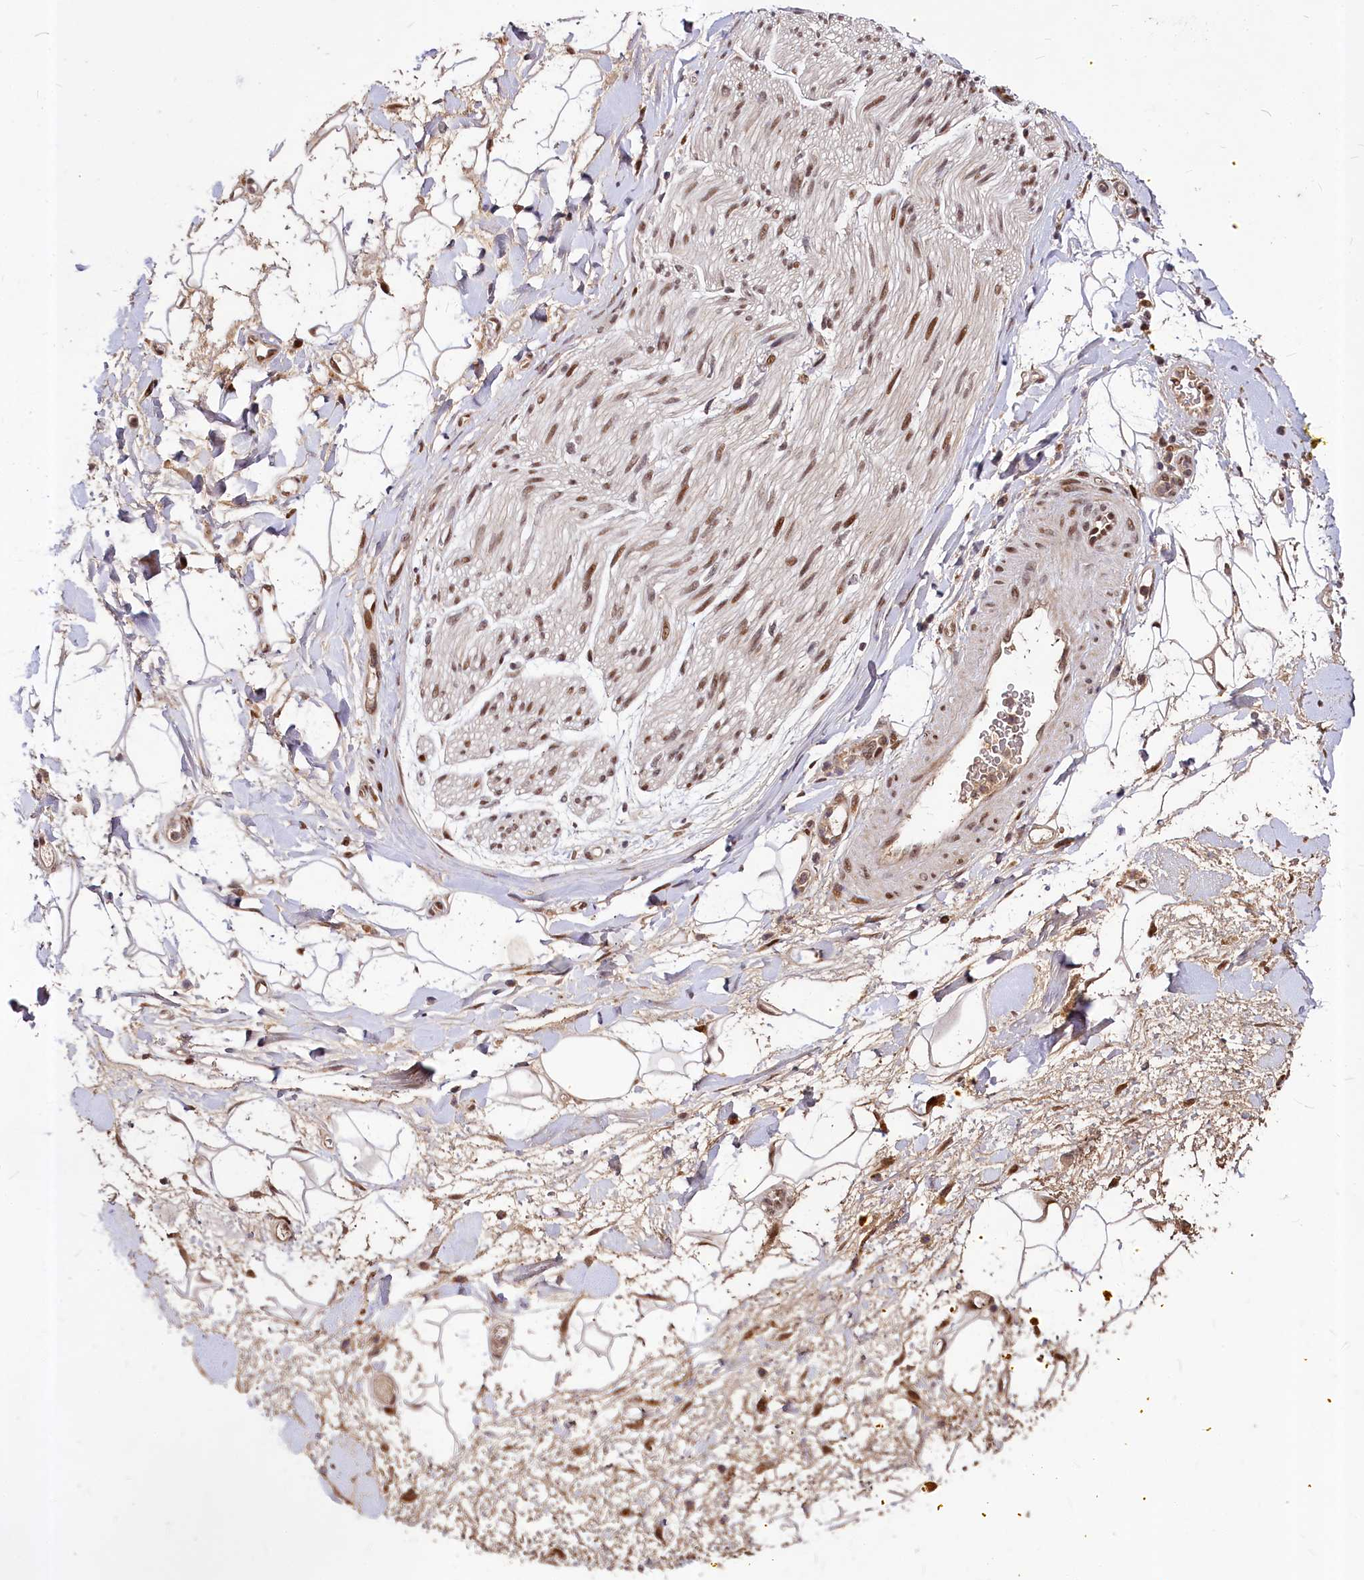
{"staining": {"intensity": "moderate", "quantity": ">75%", "location": "nuclear"}, "tissue": "adipose tissue", "cell_type": "Adipocytes", "image_type": "normal", "snomed": [{"axis": "morphology", "description": "Normal tissue, NOS"}, {"axis": "morphology", "description": "Adenocarcinoma, NOS"}, {"axis": "topography", "description": "Pancreas"}, {"axis": "topography", "description": "Peripheral nerve tissue"}], "caption": "Immunohistochemical staining of unremarkable human adipose tissue displays >75% levels of moderate nuclear protein expression in about >75% of adipocytes.", "gene": "MAML2", "patient": {"sex": "male", "age": 59}}